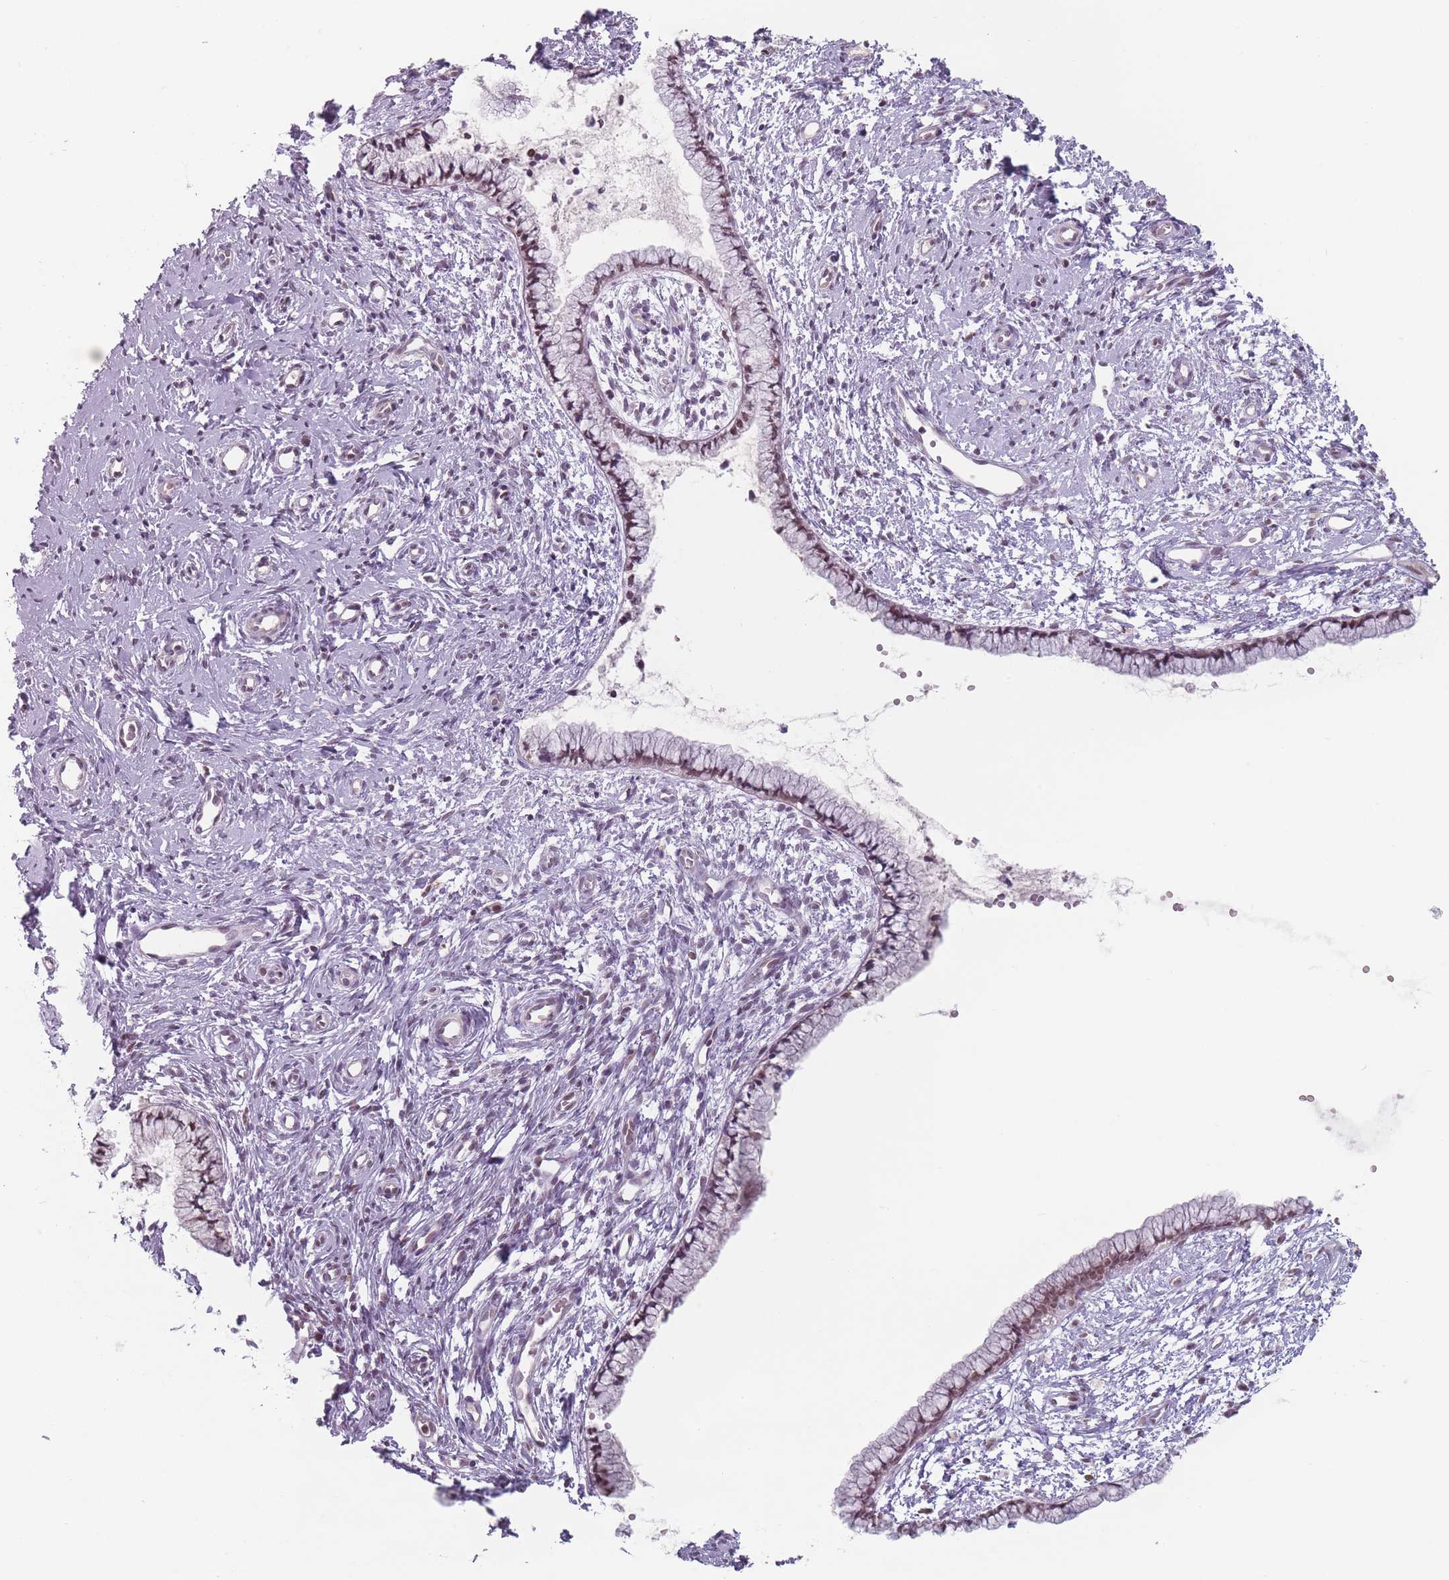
{"staining": {"intensity": "moderate", "quantity": "25%-75%", "location": "nuclear"}, "tissue": "cervix", "cell_type": "Glandular cells", "image_type": "normal", "snomed": [{"axis": "morphology", "description": "Normal tissue, NOS"}, {"axis": "topography", "description": "Cervix"}], "caption": "The immunohistochemical stain highlights moderate nuclear staining in glandular cells of normal cervix.", "gene": "SH3BGRL2", "patient": {"sex": "female", "age": 57}}